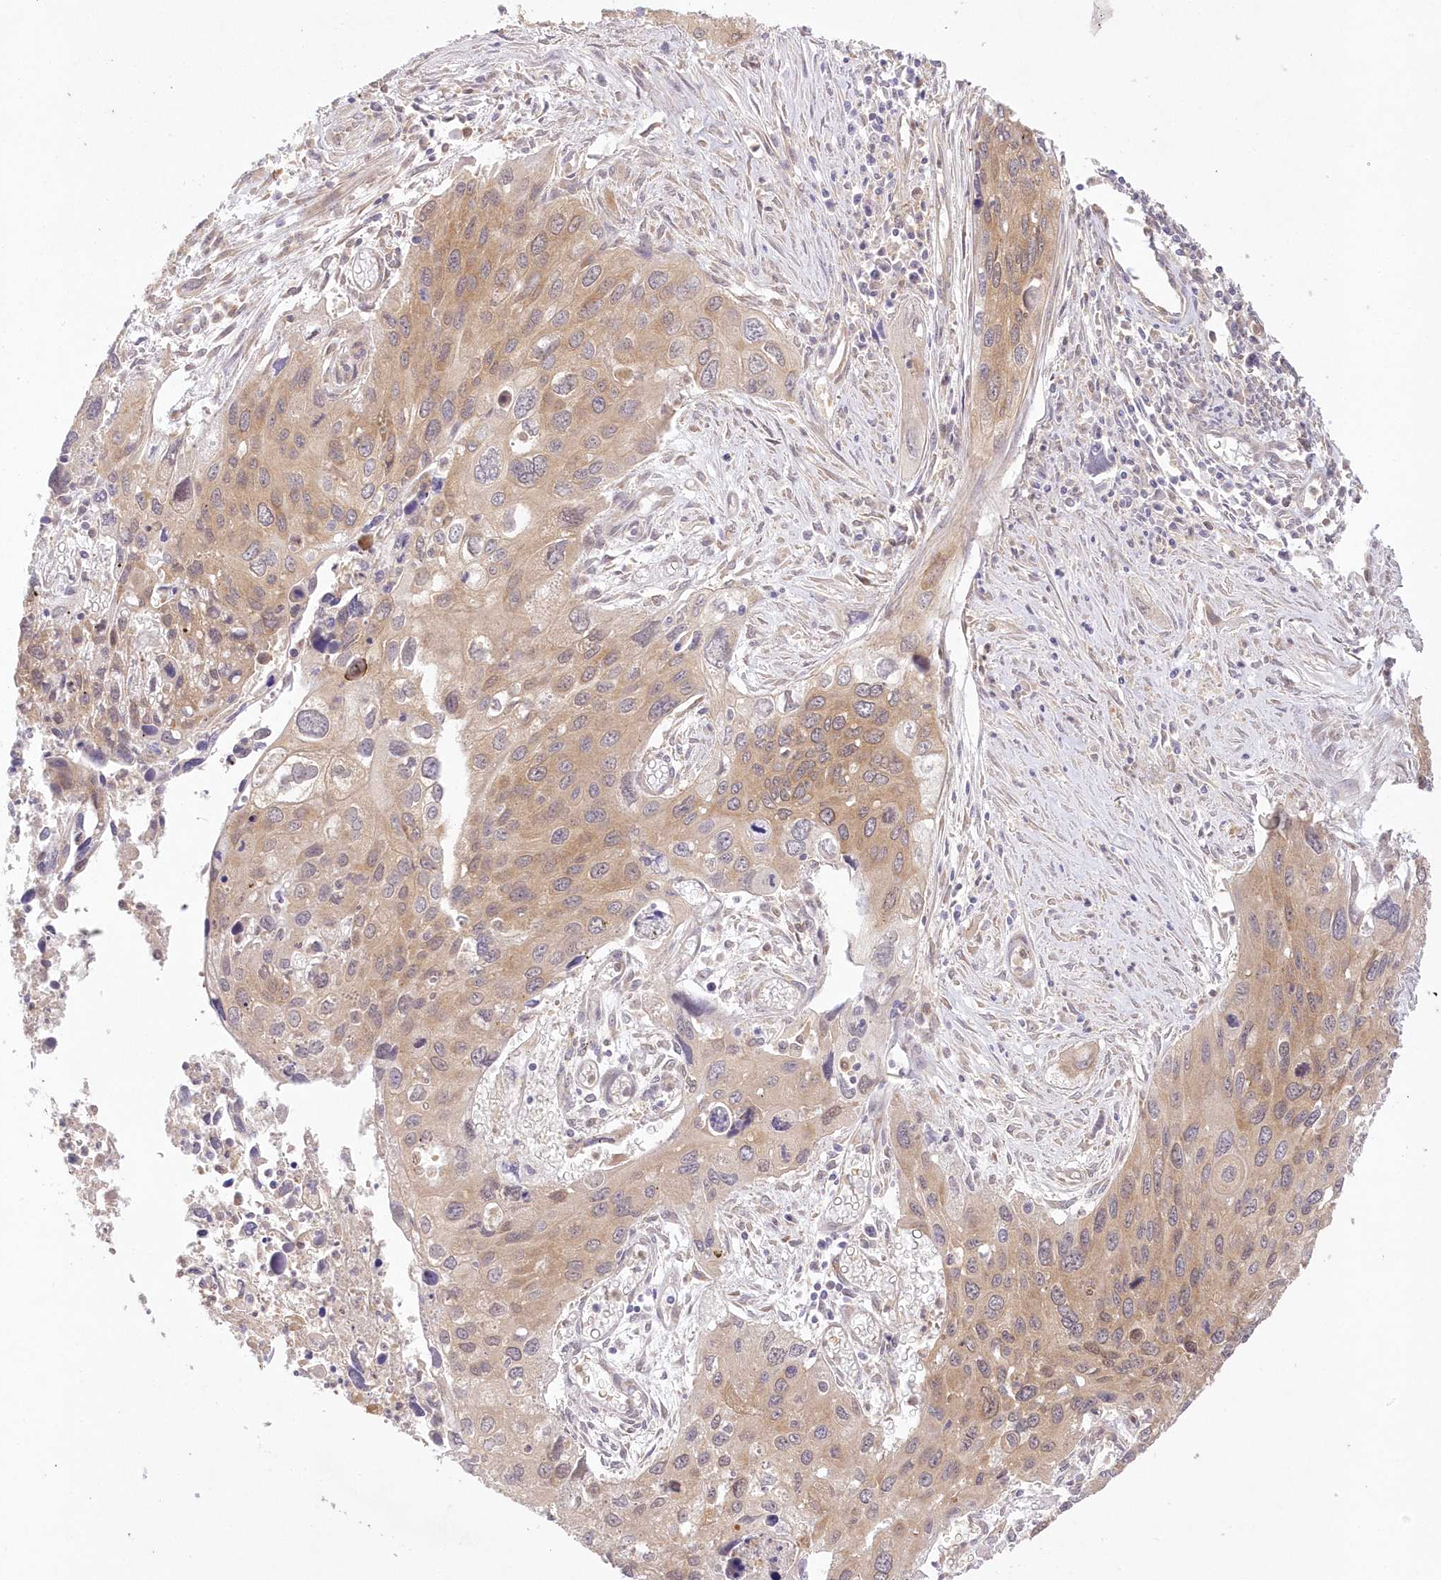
{"staining": {"intensity": "moderate", "quantity": ">75%", "location": "cytoplasmic/membranous"}, "tissue": "cervical cancer", "cell_type": "Tumor cells", "image_type": "cancer", "snomed": [{"axis": "morphology", "description": "Squamous cell carcinoma, NOS"}, {"axis": "topography", "description": "Cervix"}], "caption": "Human cervical cancer stained for a protein (brown) reveals moderate cytoplasmic/membranous positive positivity in approximately >75% of tumor cells.", "gene": "RNPEP", "patient": {"sex": "female", "age": 55}}